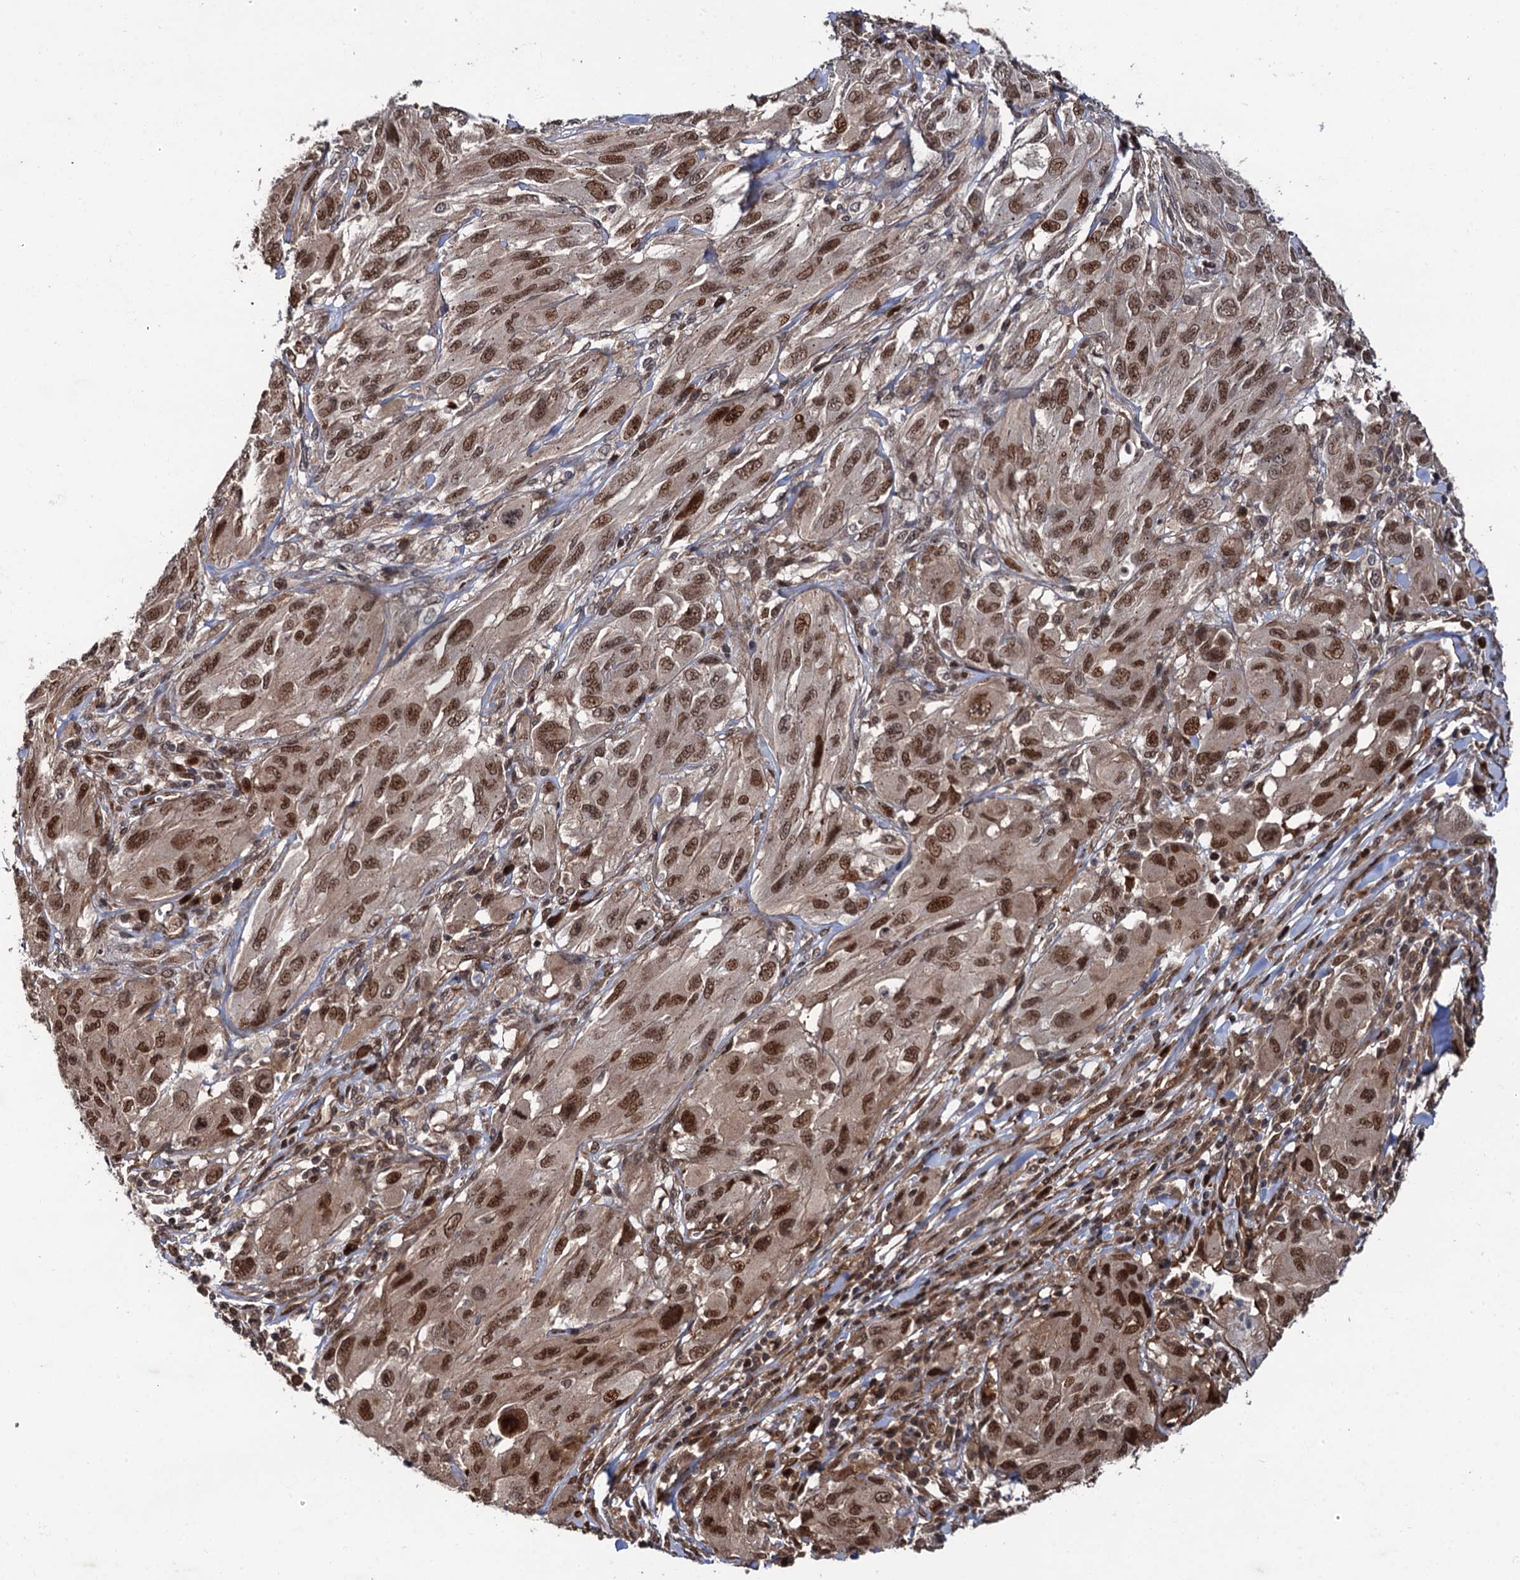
{"staining": {"intensity": "moderate", "quantity": ">75%", "location": "nuclear"}, "tissue": "melanoma", "cell_type": "Tumor cells", "image_type": "cancer", "snomed": [{"axis": "morphology", "description": "Malignant melanoma, NOS"}, {"axis": "topography", "description": "Skin"}], "caption": "The micrograph displays a brown stain indicating the presence of a protein in the nuclear of tumor cells in melanoma.", "gene": "CDC23", "patient": {"sex": "female", "age": 91}}